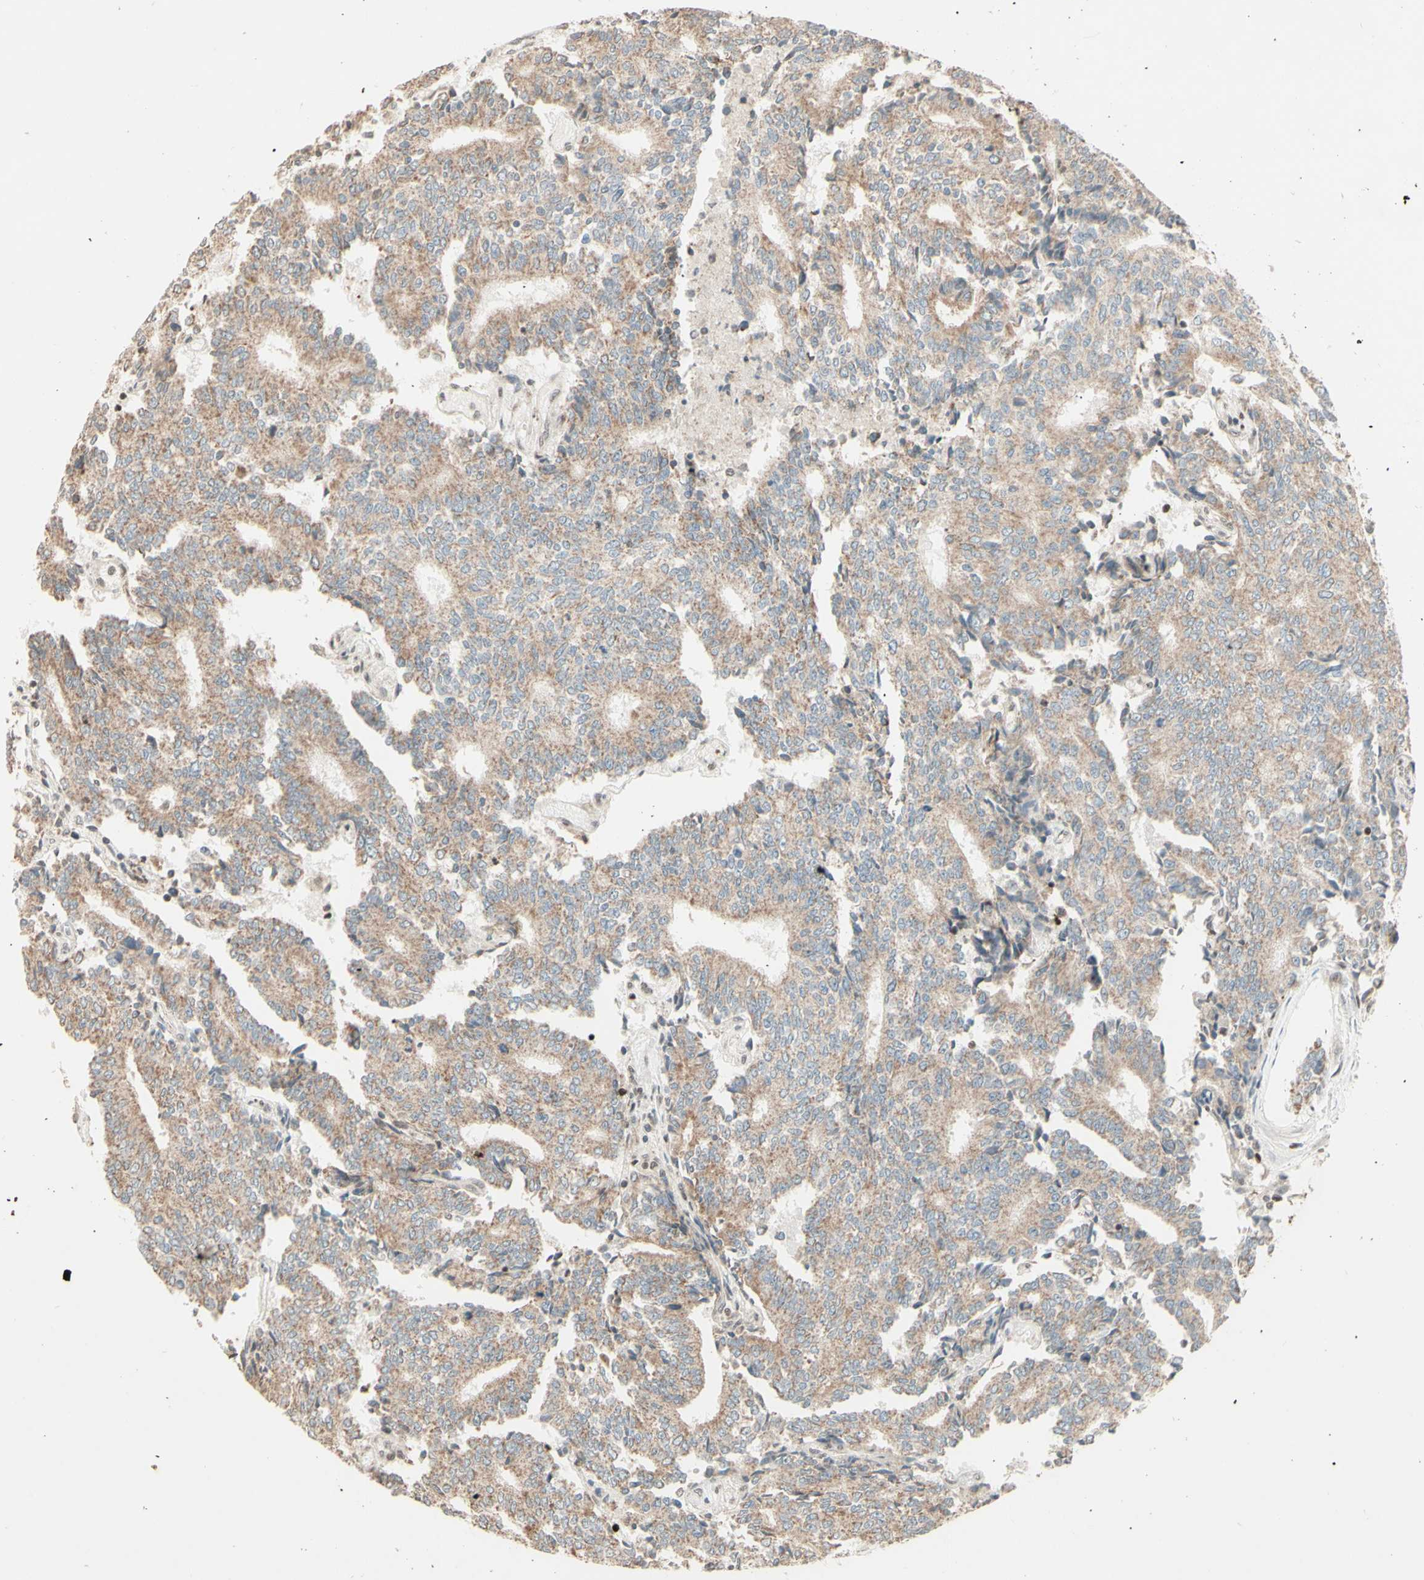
{"staining": {"intensity": "weak", "quantity": ">75%", "location": "cytoplasmic/membranous"}, "tissue": "prostate cancer", "cell_type": "Tumor cells", "image_type": "cancer", "snomed": [{"axis": "morphology", "description": "Normal tissue, NOS"}, {"axis": "morphology", "description": "Adenocarcinoma, High grade"}, {"axis": "topography", "description": "Prostate"}, {"axis": "topography", "description": "Seminal veicle"}], "caption": "Tumor cells exhibit weak cytoplasmic/membranous expression in about >75% of cells in prostate cancer (adenocarcinoma (high-grade)).", "gene": "NR3C1", "patient": {"sex": "male", "age": 55}}